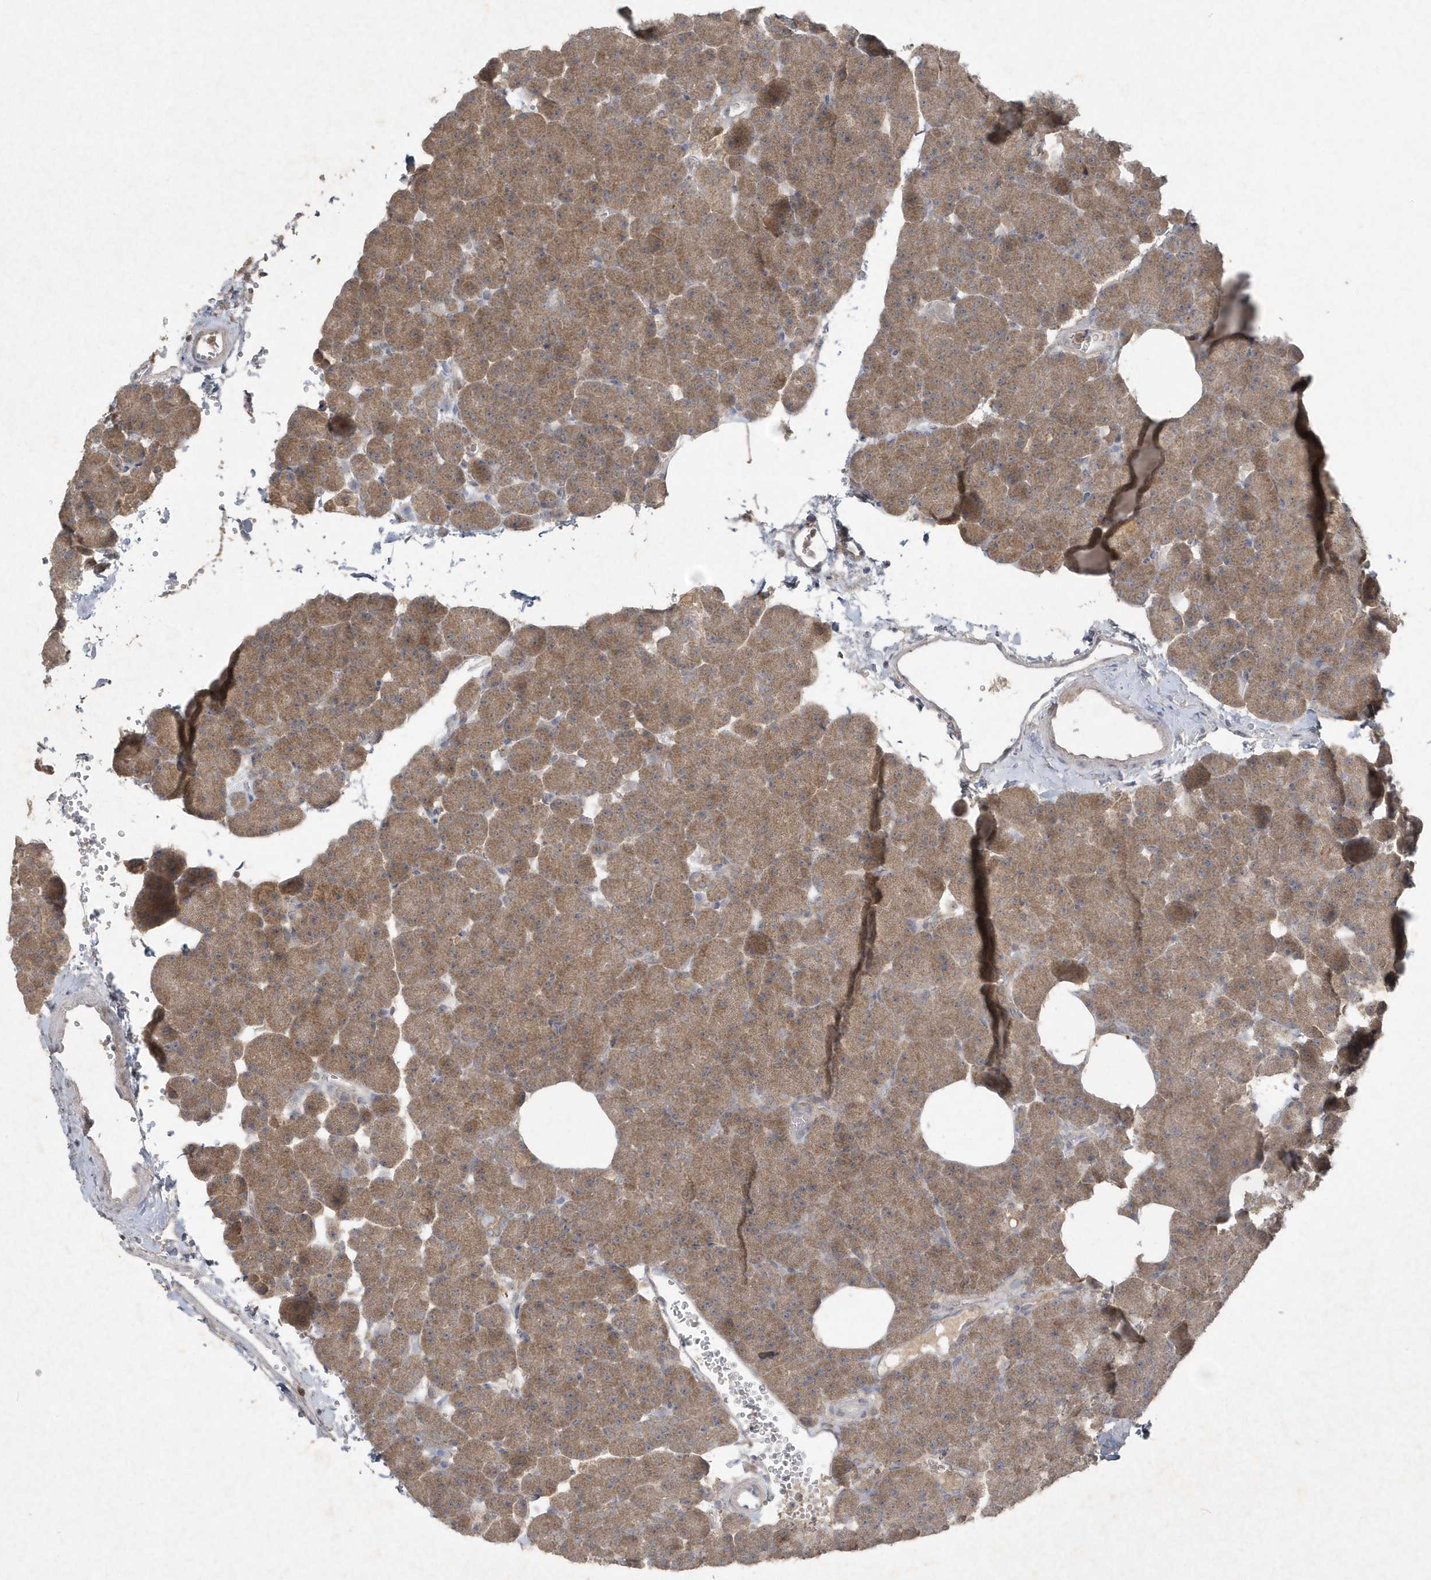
{"staining": {"intensity": "moderate", "quantity": ">75%", "location": "cytoplasmic/membranous"}, "tissue": "pancreas", "cell_type": "Exocrine glandular cells", "image_type": "normal", "snomed": [{"axis": "morphology", "description": "Normal tissue, NOS"}, {"axis": "morphology", "description": "Carcinoid, malignant, NOS"}, {"axis": "topography", "description": "Pancreas"}], "caption": "Immunohistochemistry of normal human pancreas reveals medium levels of moderate cytoplasmic/membranous expression in about >75% of exocrine glandular cells.", "gene": "C1RL", "patient": {"sex": "female", "age": 35}}